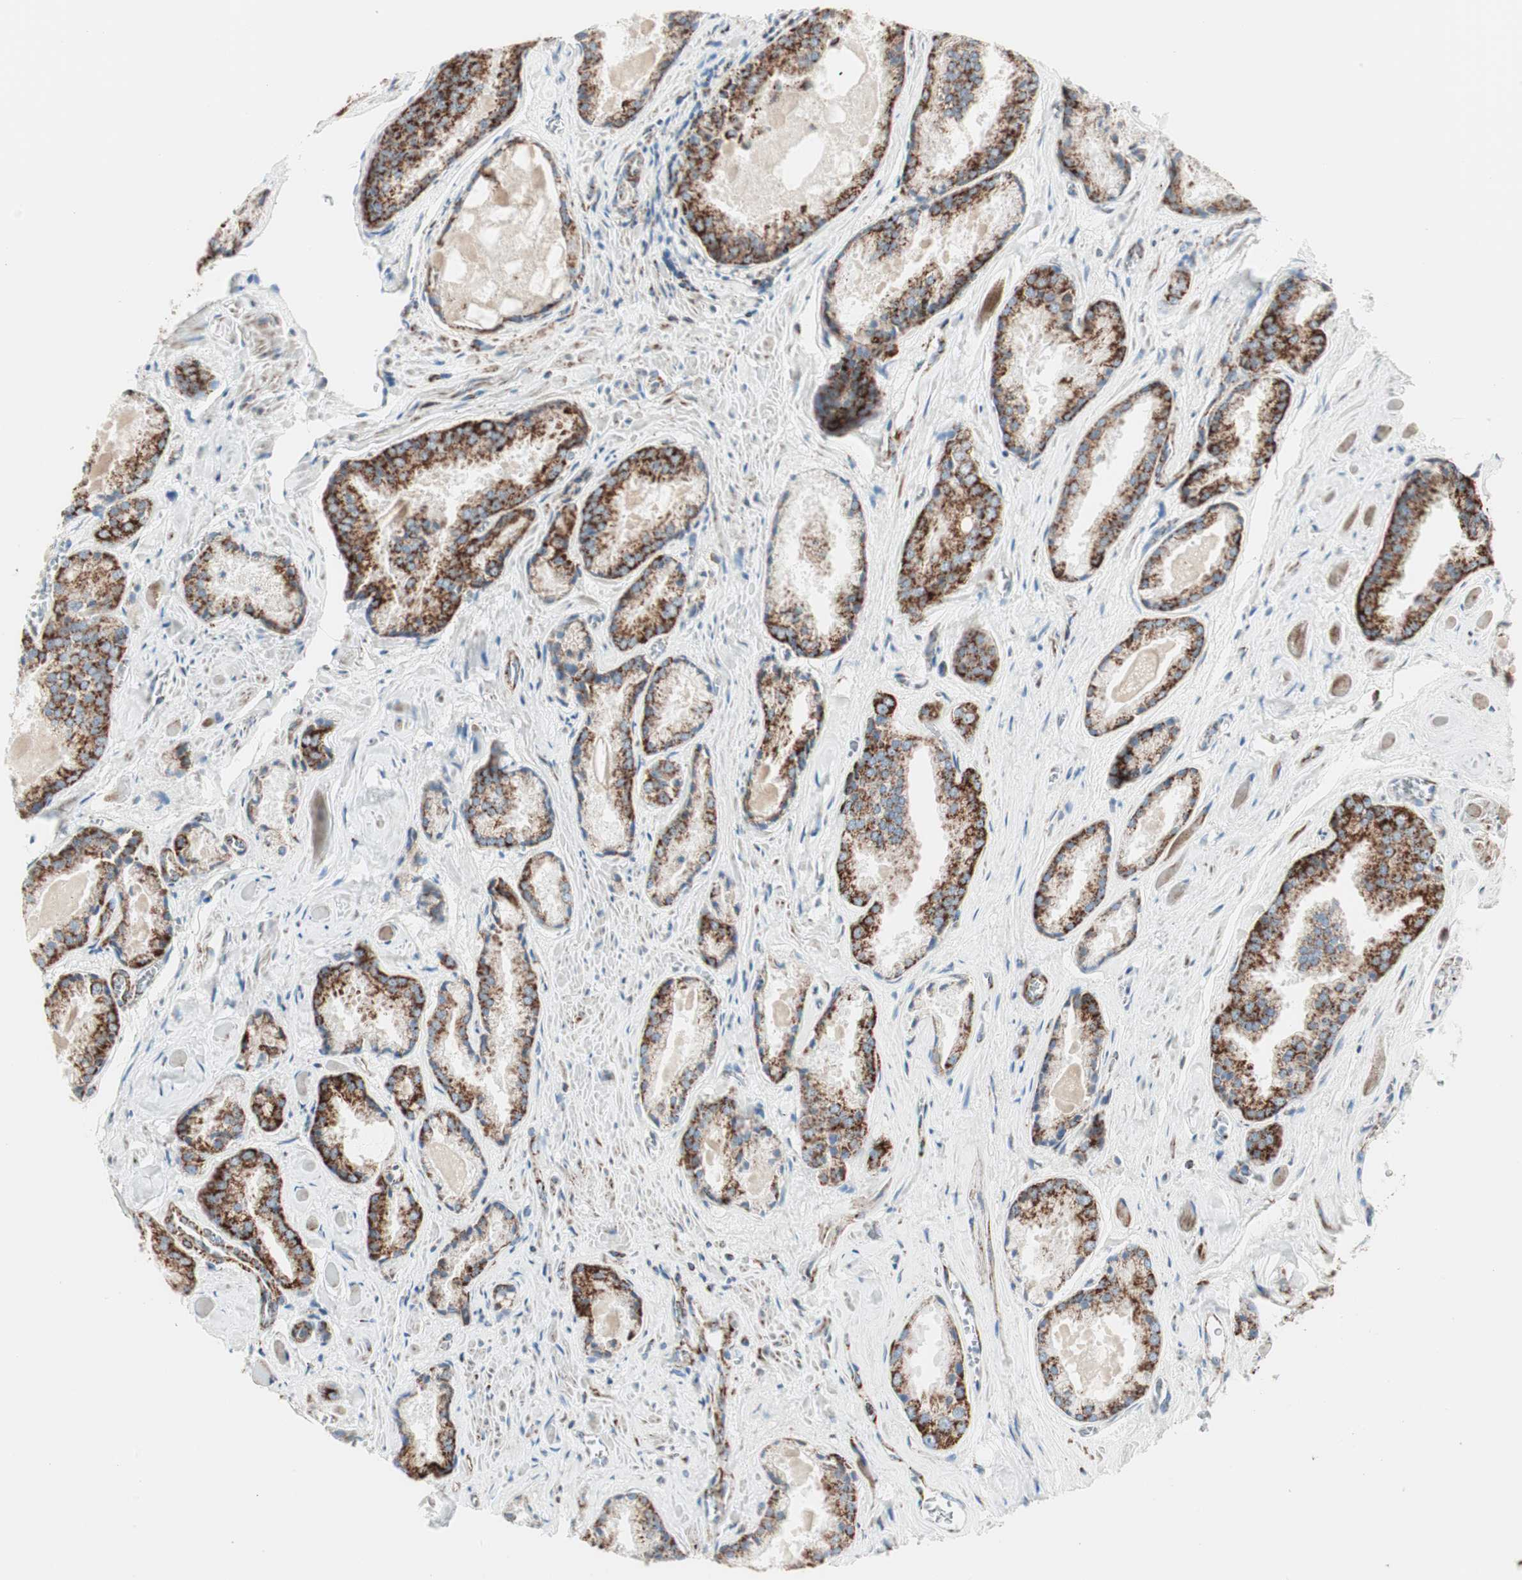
{"staining": {"intensity": "strong", "quantity": ">75%", "location": "cytoplasmic/membranous"}, "tissue": "prostate cancer", "cell_type": "Tumor cells", "image_type": "cancer", "snomed": [{"axis": "morphology", "description": "Adenocarcinoma, Low grade"}, {"axis": "topography", "description": "Prostate"}], "caption": "Approximately >75% of tumor cells in prostate cancer (low-grade adenocarcinoma) display strong cytoplasmic/membranous protein expression as visualized by brown immunohistochemical staining.", "gene": "TOMM20", "patient": {"sex": "male", "age": 64}}